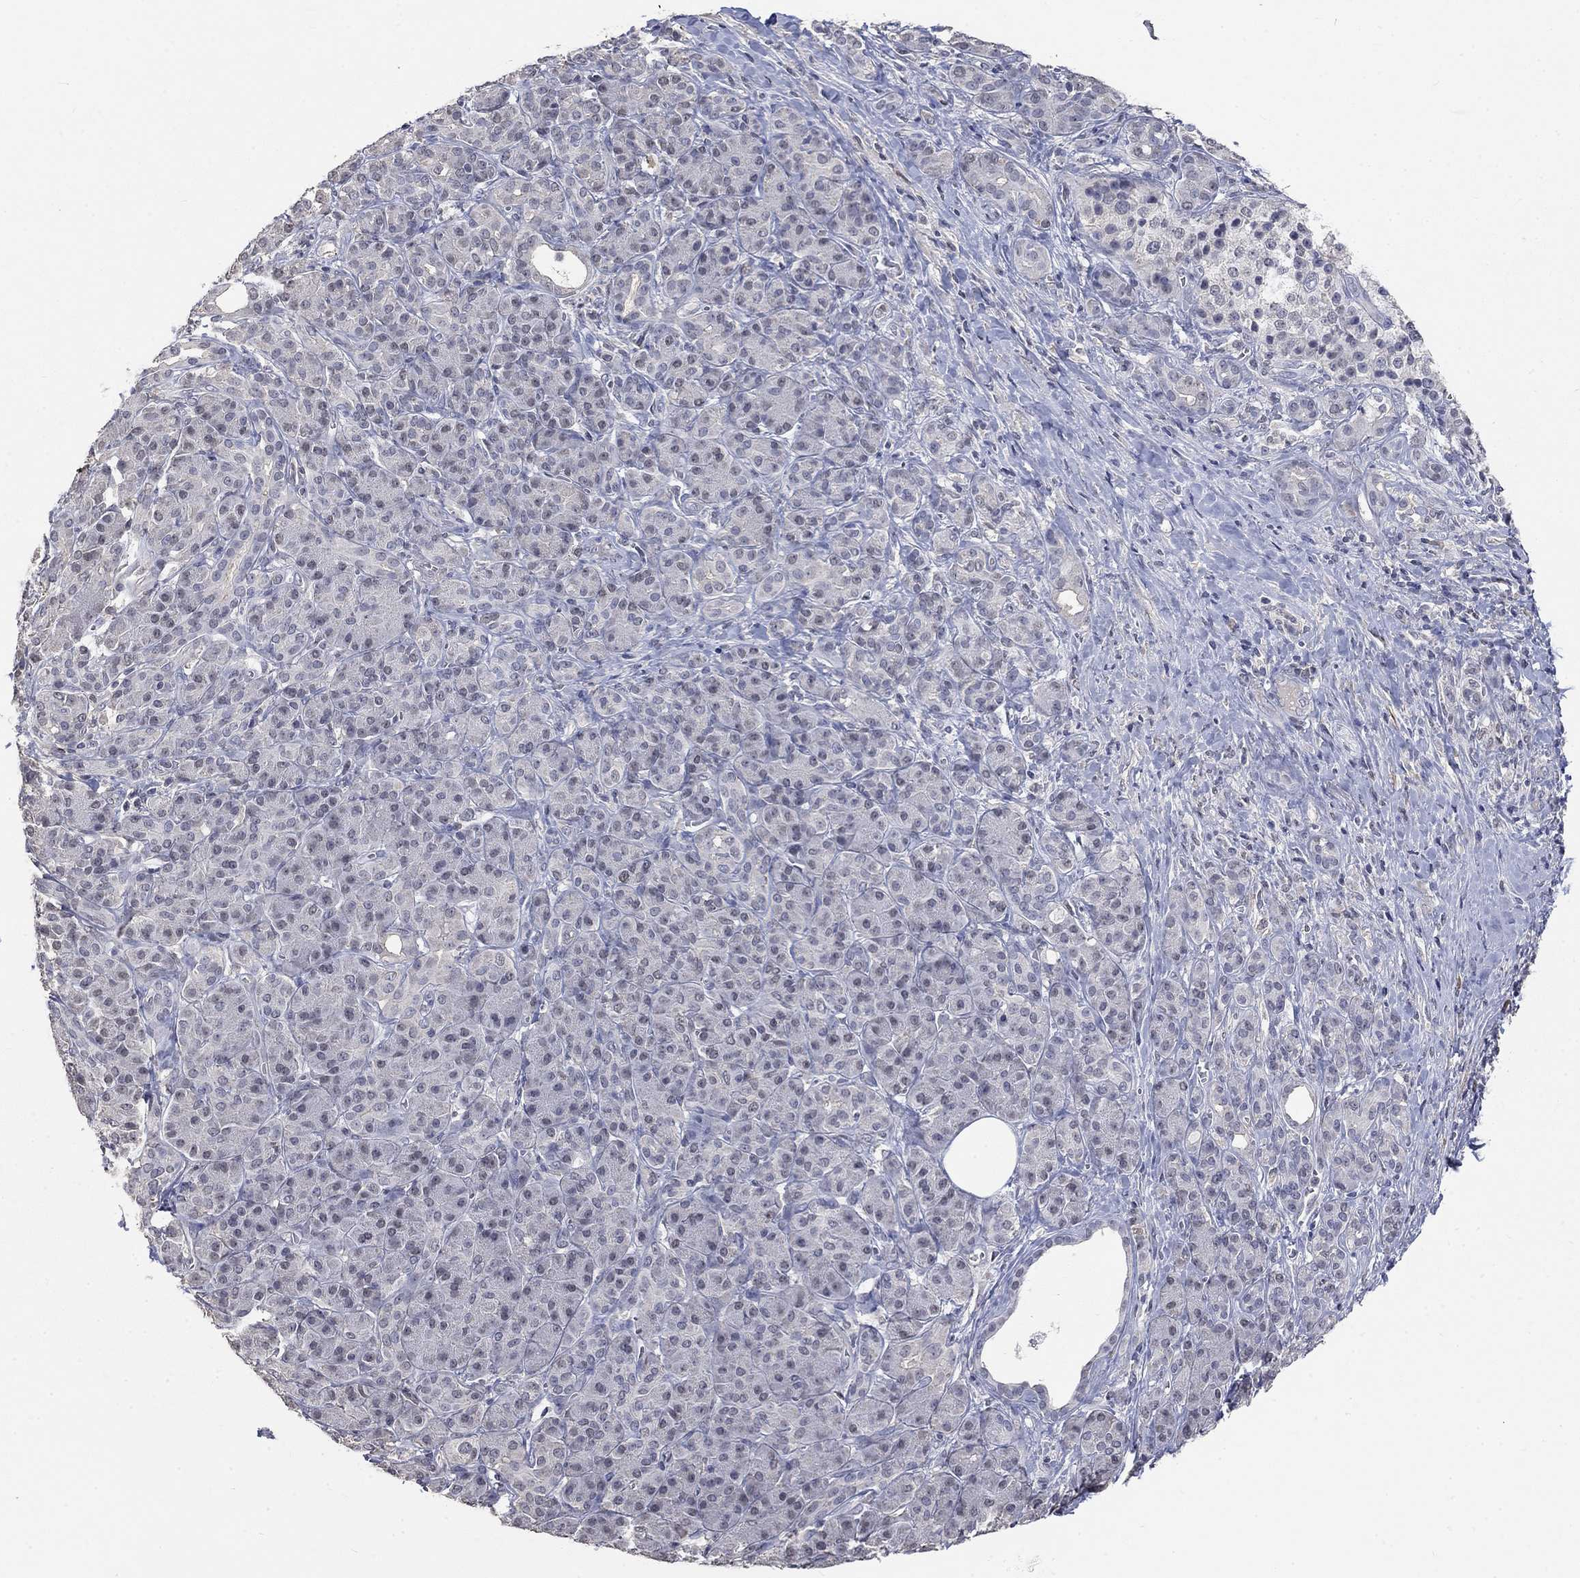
{"staining": {"intensity": "negative", "quantity": "none", "location": "none"}, "tissue": "pancreatic cancer", "cell_type": "Tumor cells", "image_type": "cancer", "snomed": [{"axis": "morphology", "description": "Adenocarcinoma, NOS"}, {"axis": "topography", "description": "Pancreas"}], "caption": "The photomicrograph exhibits no significant staining in tumor cells of pancreatic adenocarcinoma. (Stains: DAB (3,3'-diaminobenzidine) immunohistochemistry with hematoxylin counter stain, Microscopy: brightfield microscopy at high magnification).", "gene": "ZBTB18", "patient": {"sex": "male", "age": 61}}